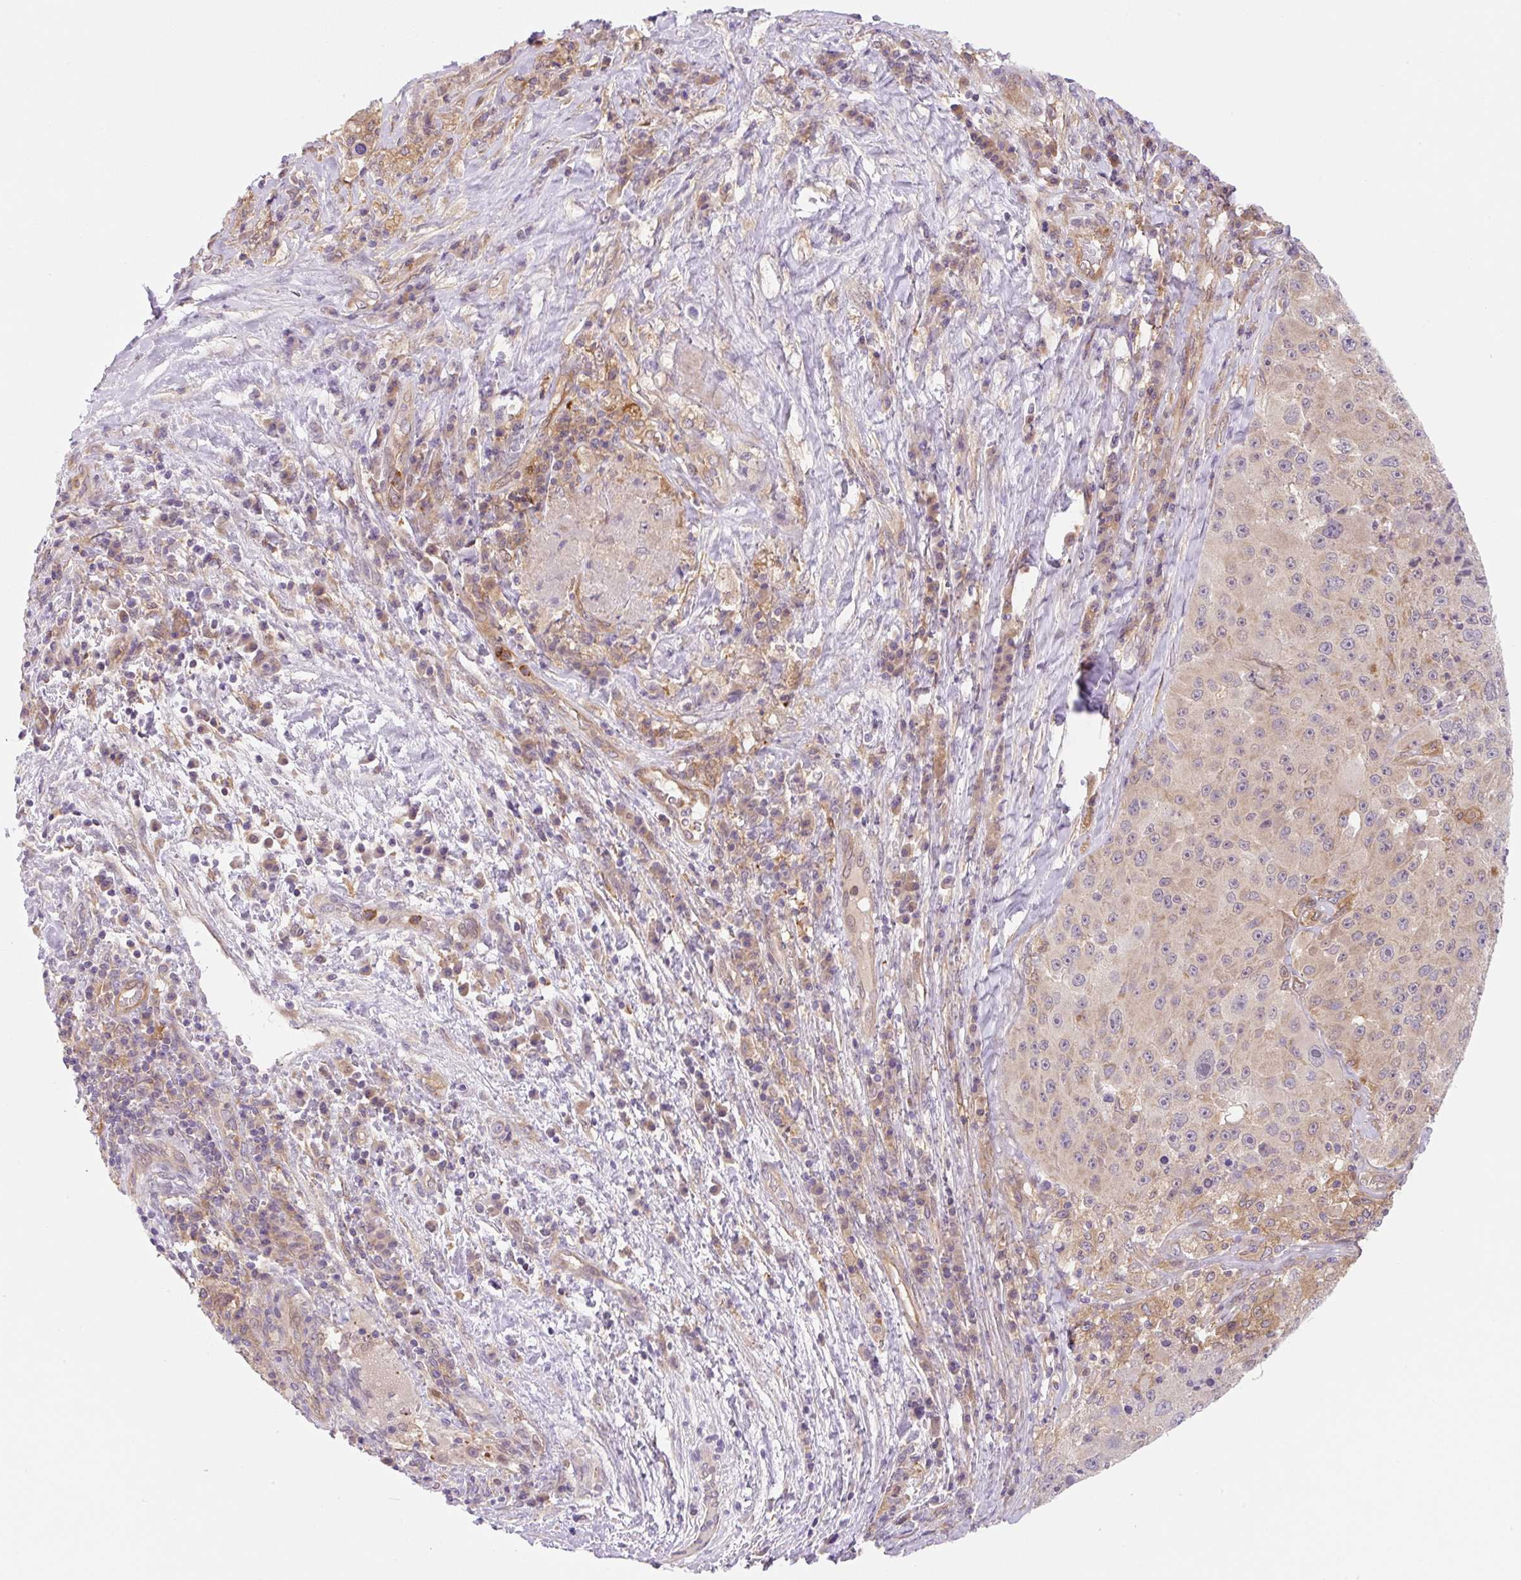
{"staining": {"intensity": "weak", "quantity": "<25%", "location": "cytoplasmic/membranous"}, "tissue": "melanoma", "cell_type": "Tumor cells", "image_type": "cancer", "snomed": [{"axis": "morphology", "description": "Malignant melanoma, Metastatic site"}, {"axis": "topography", "description": "Lymph node"}], "caption": "The photomicrograph shows no staining of tumor cells in malignant melanoma (metastatic site).", "gene": "OMA1", "patient": {"sex": "male", "age": 62}}